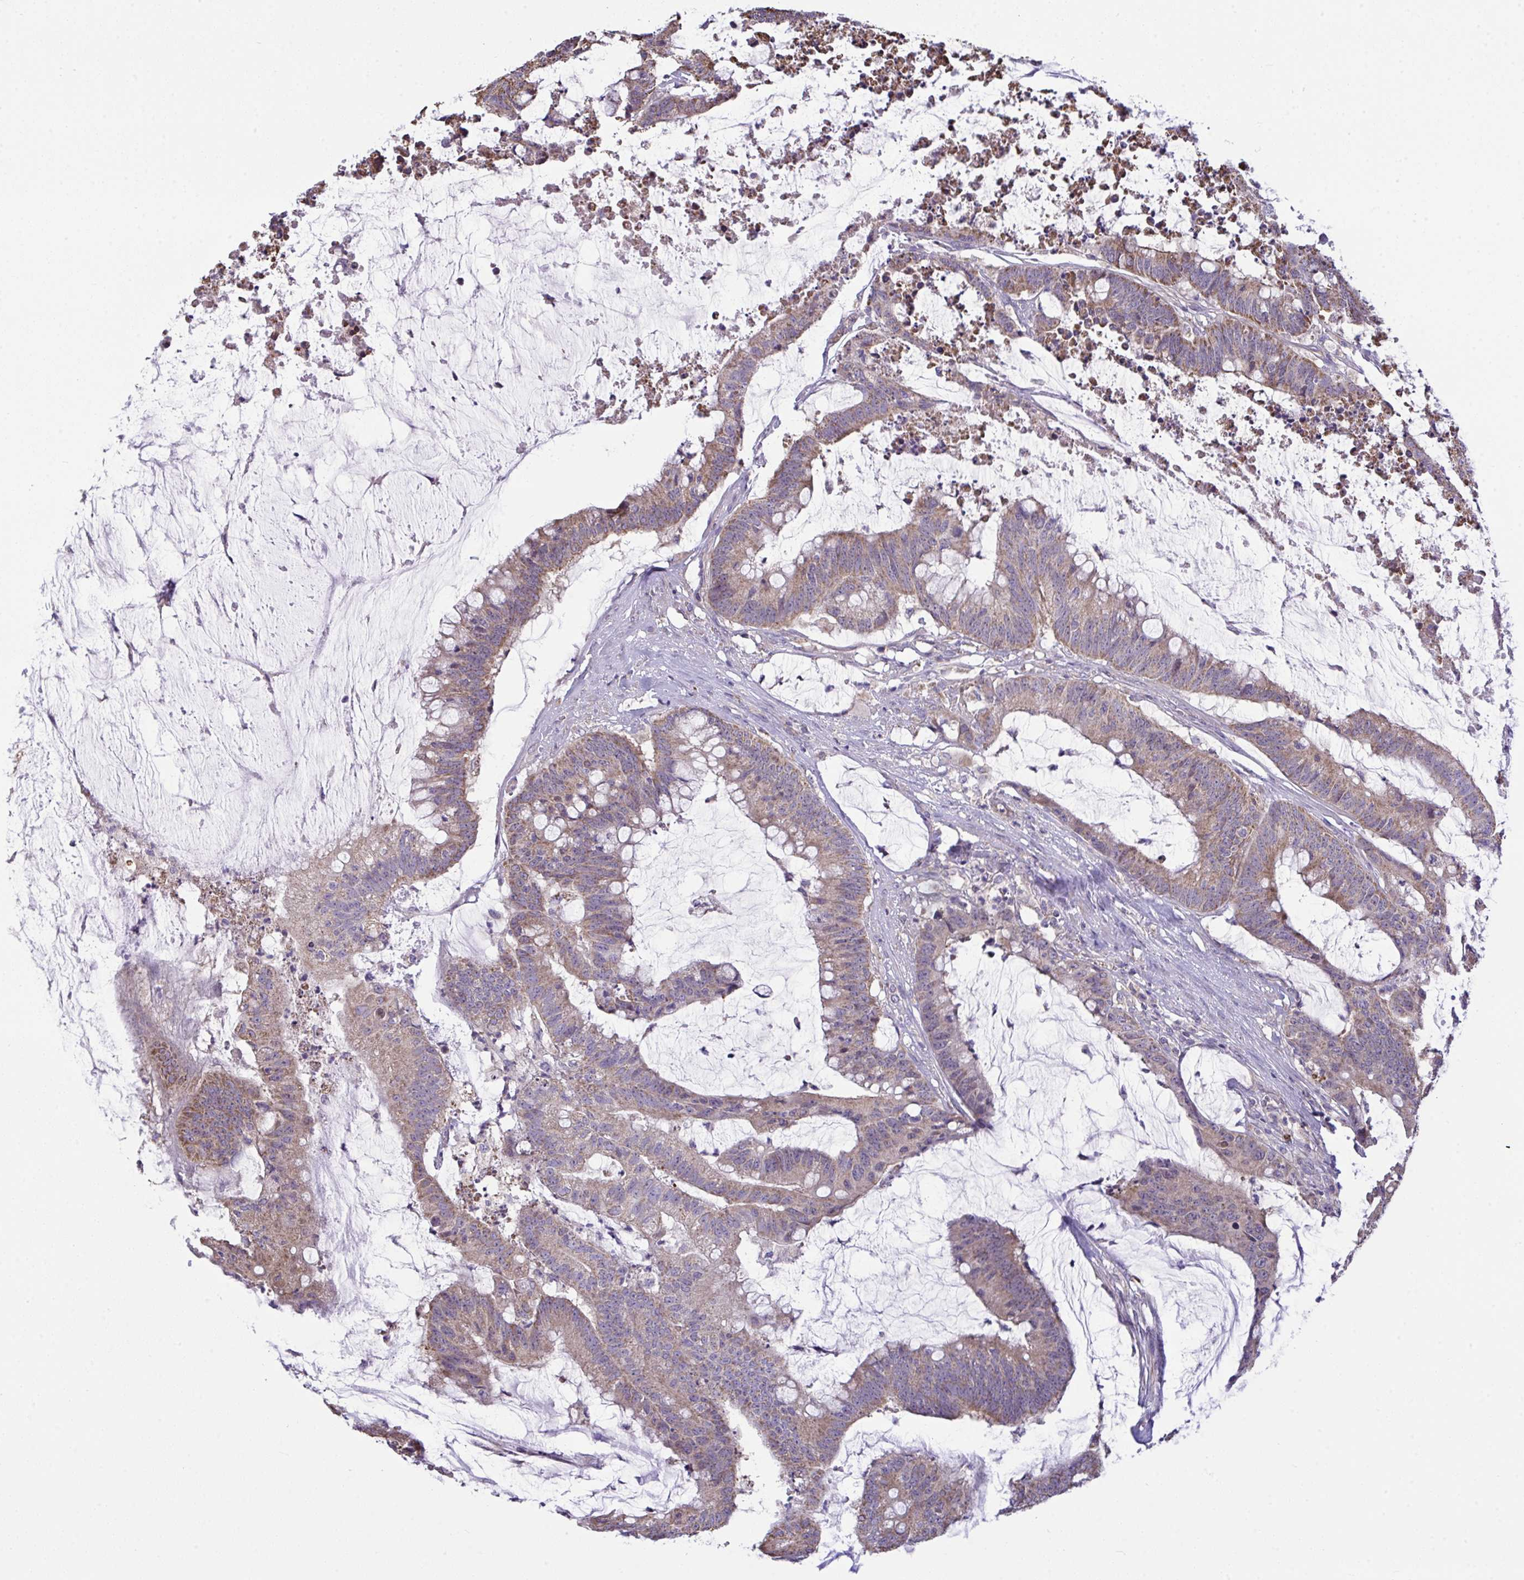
{"staining": {"intensity": "weak", "quantity": "25%-75%", "location": "cytoplasmic/membranous"}, "tissue": "colorectal cancer", "cell_type": "Tumor cells", "image_type": "cancer", "snomed": [{"axis": "morphology", "description": "Adenocarcinoma, NOS"}, {"axis": "topography", "description": "Colon"}], "caption": "High-magnification brightfield microscopy of colorectal cancer (adenocarcinoma) stained with DAB (3,3'-diaminobenzidine) (brown) and counterstained with hematoxylin (blue). tumor cells exhibit weak cytoplasmic/membranous staining is appreciated in about25%-75% of cells.", "gene": "PPM1H", "patient": {"sex": "male", "age": 62}}